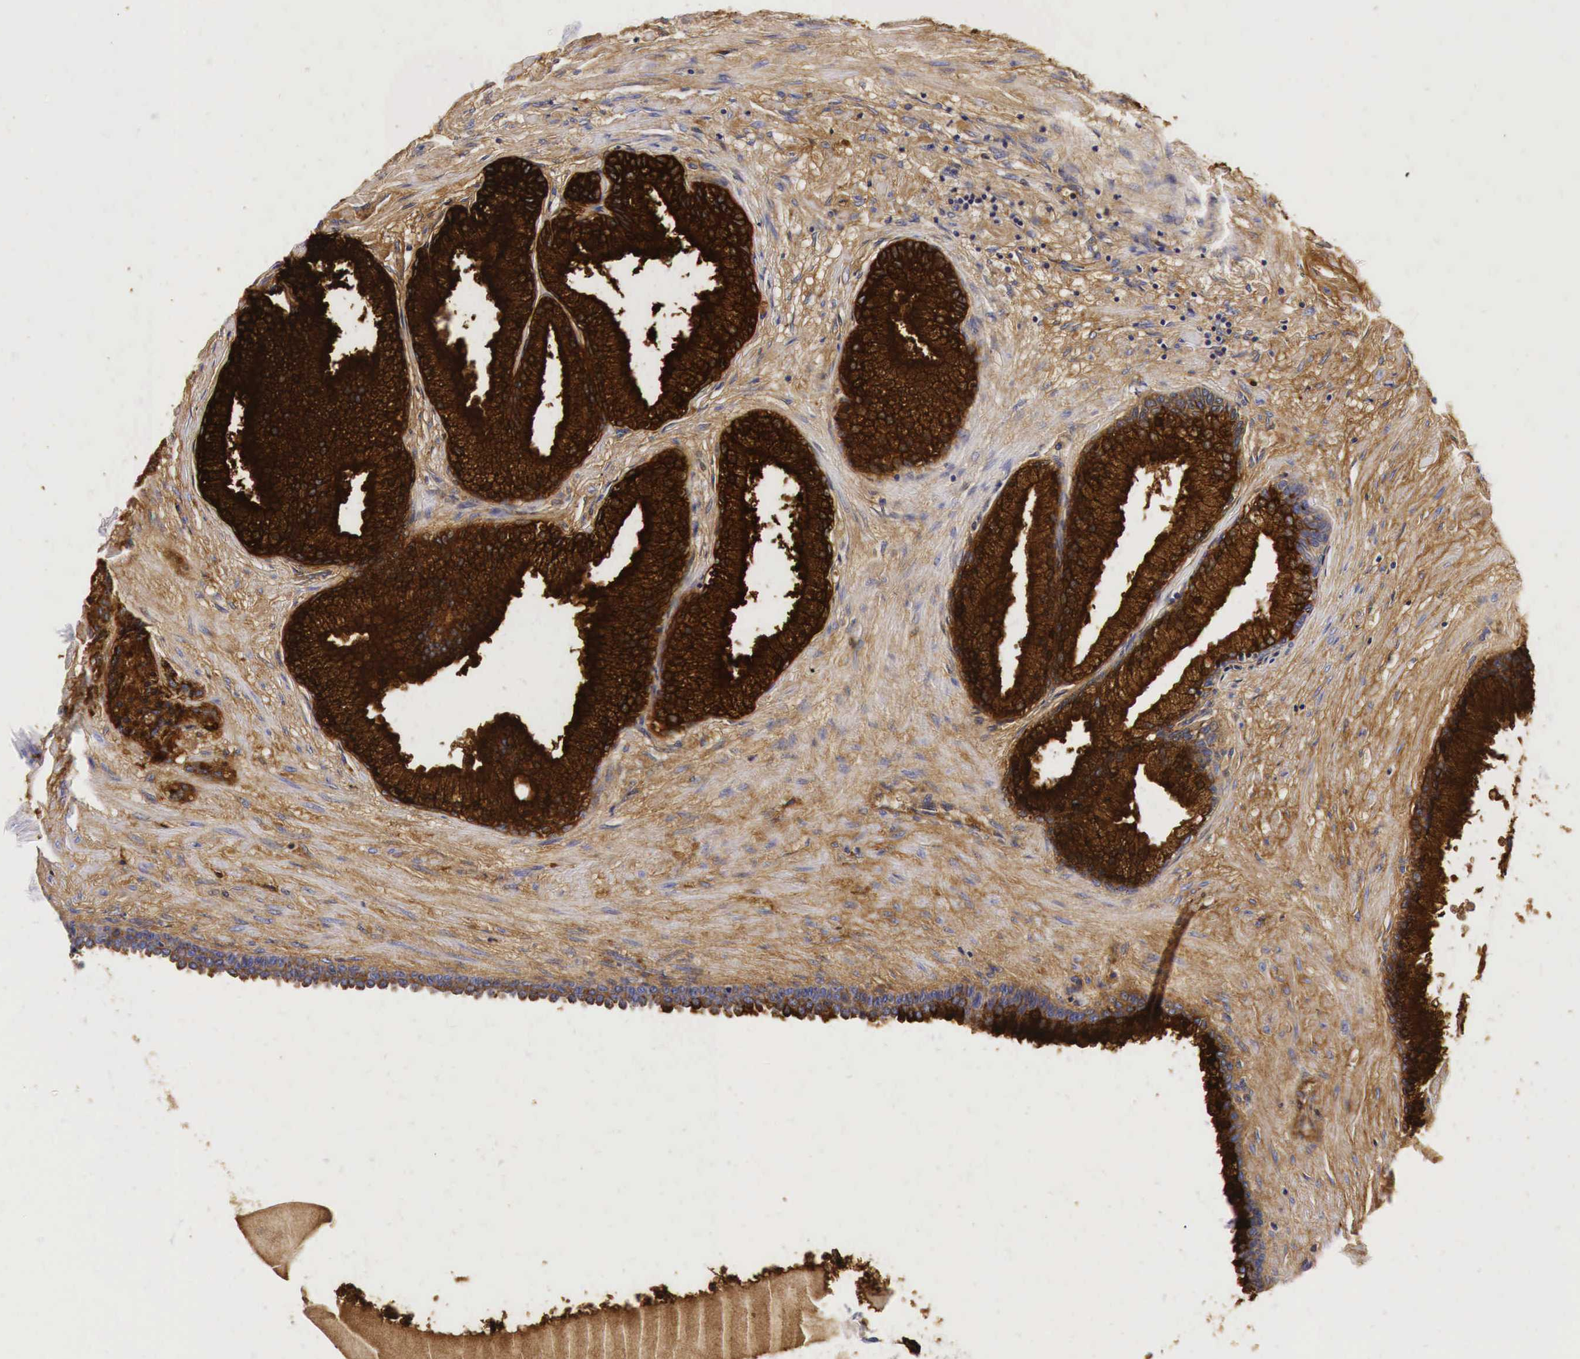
{"staining": {"intensity": "strong", "quantity": ">75%", "location": "cytoplasmic/membranous"}, "tissue": "prostate cancer", "cell_type": "Tumor cells", "image_type": "cancer", "snomed": [{"axis": "morphology", "description": "Adenocarcinoma, High grade"}, {"axis": "topography", "description": "Prostate"}], "caption": "Protein expression by immunohistochemistry demonstrates strong cytoplasmic/membranous positivity in approximately >75% of tumor cells in prostate cancer. (DAB (3,3'-diaminobenzidine) IHC, brown staining for protein, blue staining for nuclei).", "gene": "ACP3", "patient": {"sex": "male", "age": 64}}